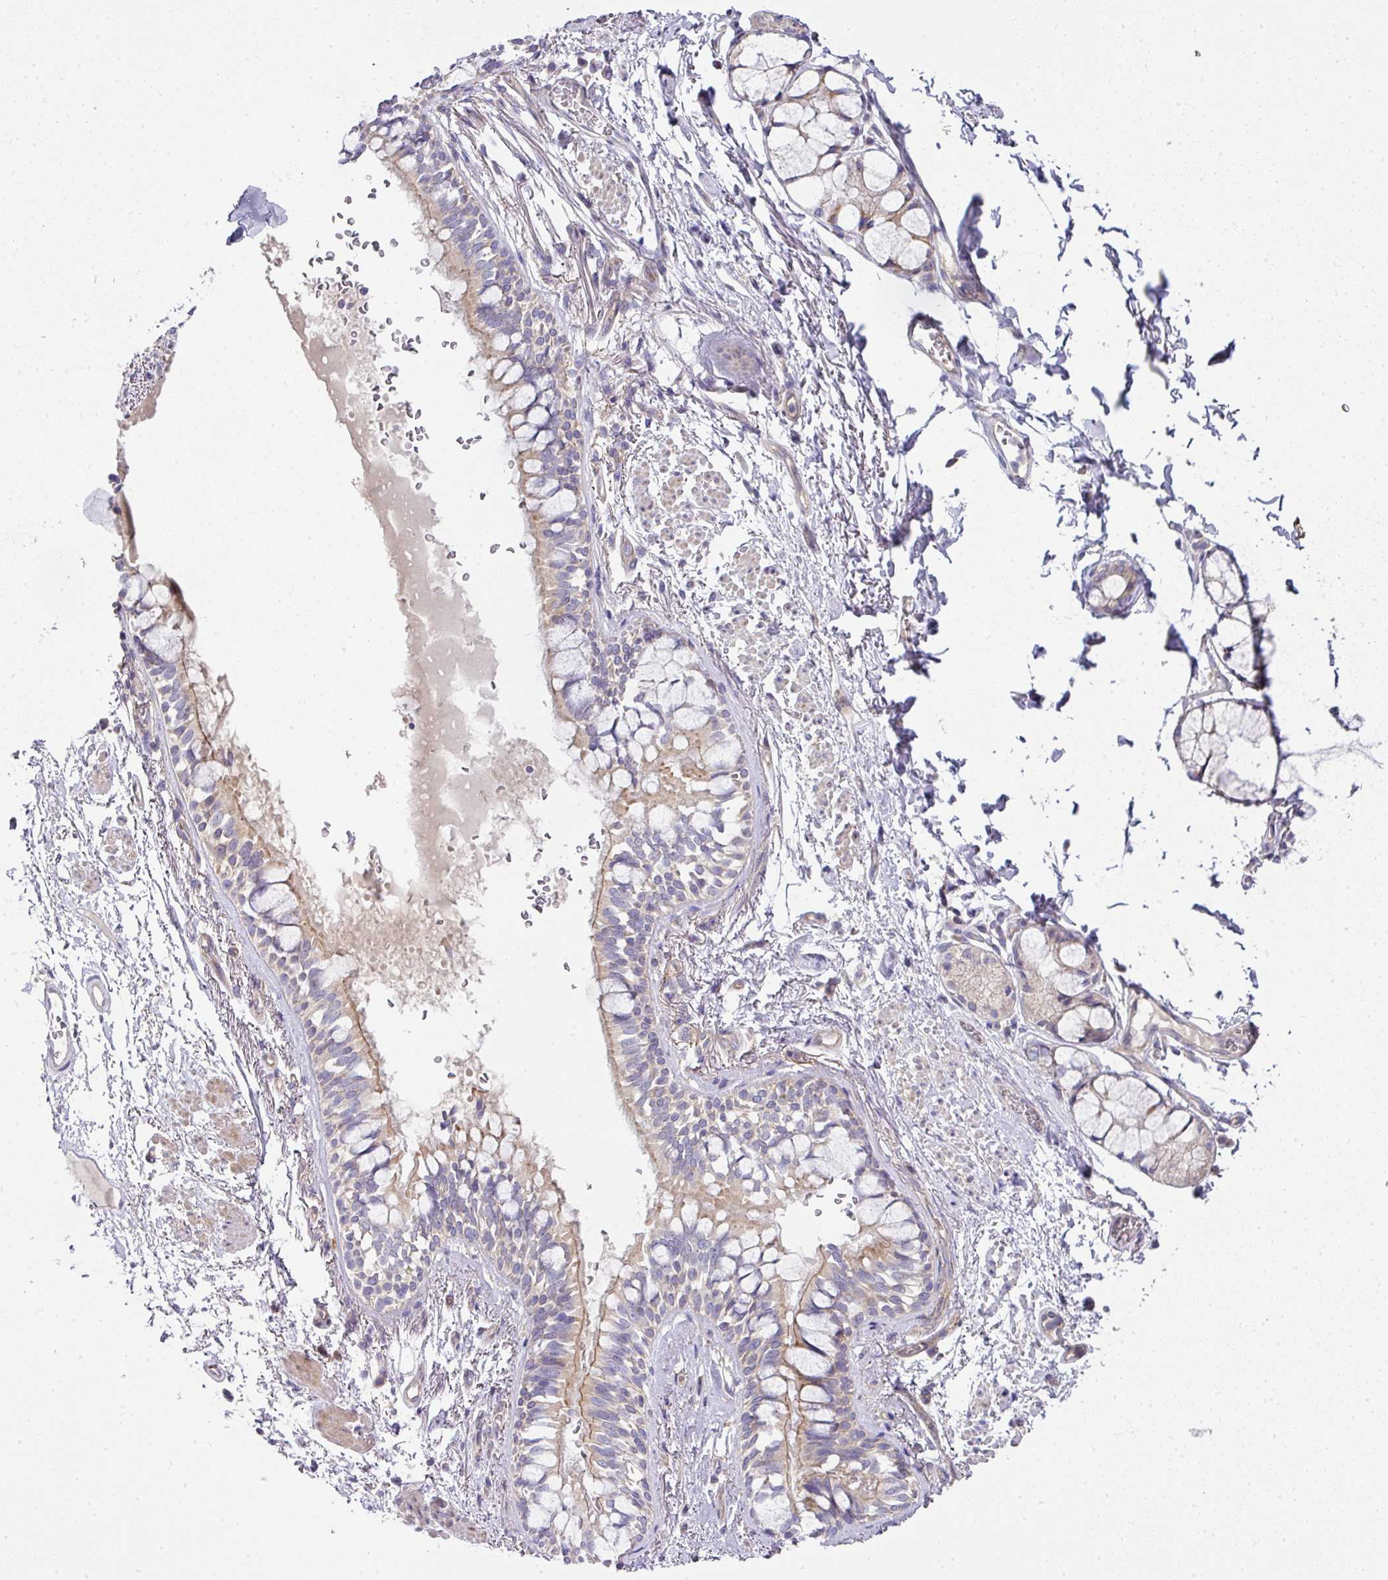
{"staining": {"intensity": "moderate", "quantity": "25%-75%", "location": "cytoplasmic/membranous"}, "tissue": "bronchus", "cell_type": "Respiratory epithelial cells", "image_type": "normal", "snomed": [{"axis": "morphology", "description": "Normal tissue, NOS"}, {"axis": "topography", "description": "Bronchus"}], "caption": "Normal bronchus was stained to show a protein in brown. There is medium levels of moderate cytoplasmic/membranous expression in approximately 25%-75% of respiratory epithelial cells. (DAB (3,3'-diaminobenzidine) IHC with brightfield microscopy, high magnification).", "gene": "STK35", "patient": {"sex": "male", "age": 70}}